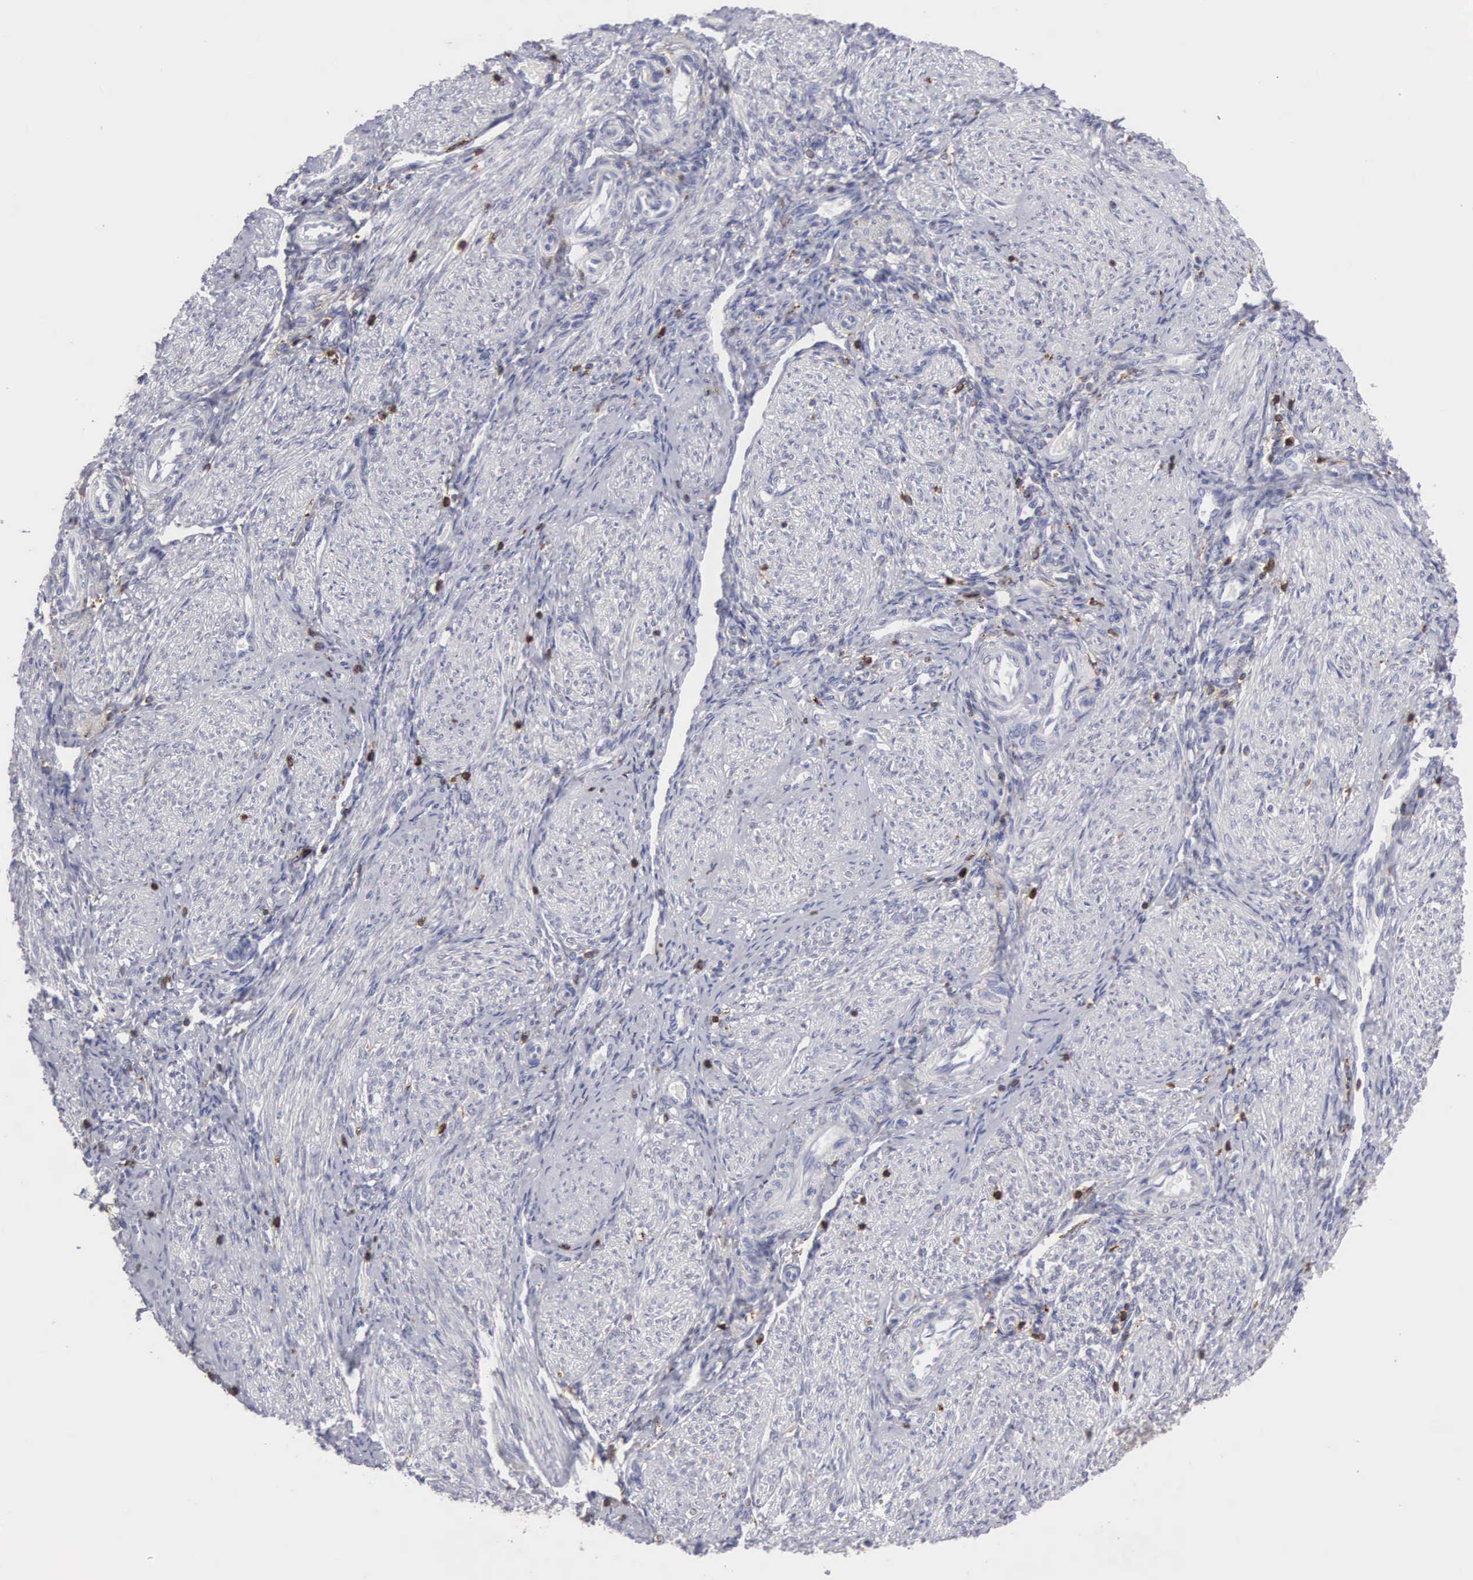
{"staining": {"intensity": "strong", "quantity": "25%-75%", "location": "cytoplasmic/membranous,nuclear"}, "tissue": "endometrium", "cell_type": "Cells in endometrial stroma", "image_type": "normal", "snomed": [{"axis": "morphology", "description": "Normal tissue, NOS"}, {"axis": "topography", "description": "Endometrium"}], "caption": "Protein analysis of benign endometrium reveals strong cytoplasmic/membranous,nuclear staining in approximately 25%-75% of cells in endometrial stroma.", "gene": "ENSG00000285304", "patient": {"sex": "female", "age": 36}}